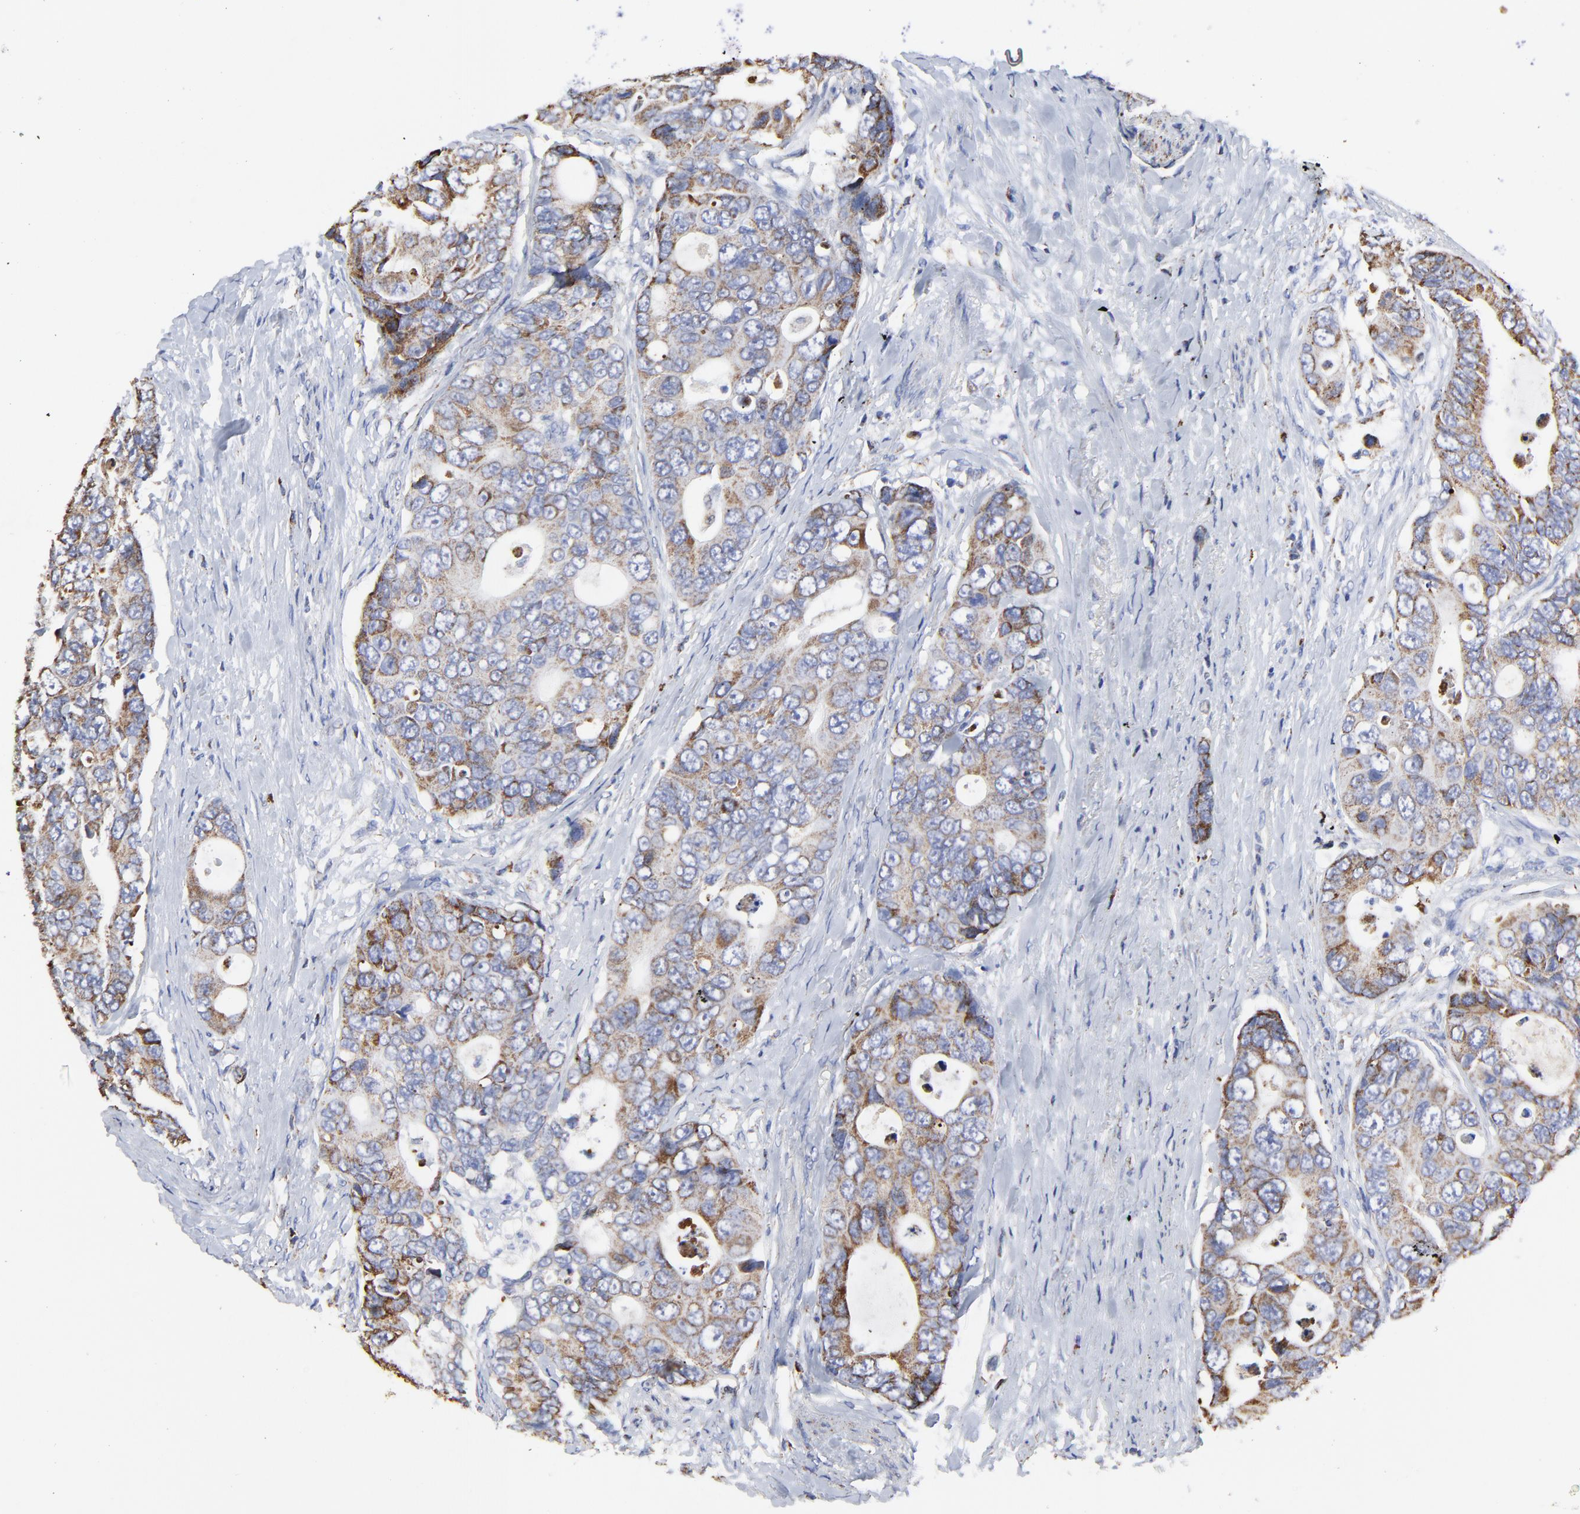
{"staining": {"intensity": "moderate", "quantity": "25%-75%", "location": "cytoplasmic/membranous"}, "tissue": "colorectal cancer", "cell_type": "Tumor cells", "image_type": "cancer", "snomed": [{"axis": "morphology", "description": "Adenocarcinoma, NOS"}, {"axis": "topography", "description": "Rectum"}], "caption": "This is an image of IHC staining of adenocarcinoma (colorectal), which shows moderate expression in the cytoplasmic/membranous of tumor cells.", "gene": "PINK1", "patient": {"sex": "female", "age": 67}}